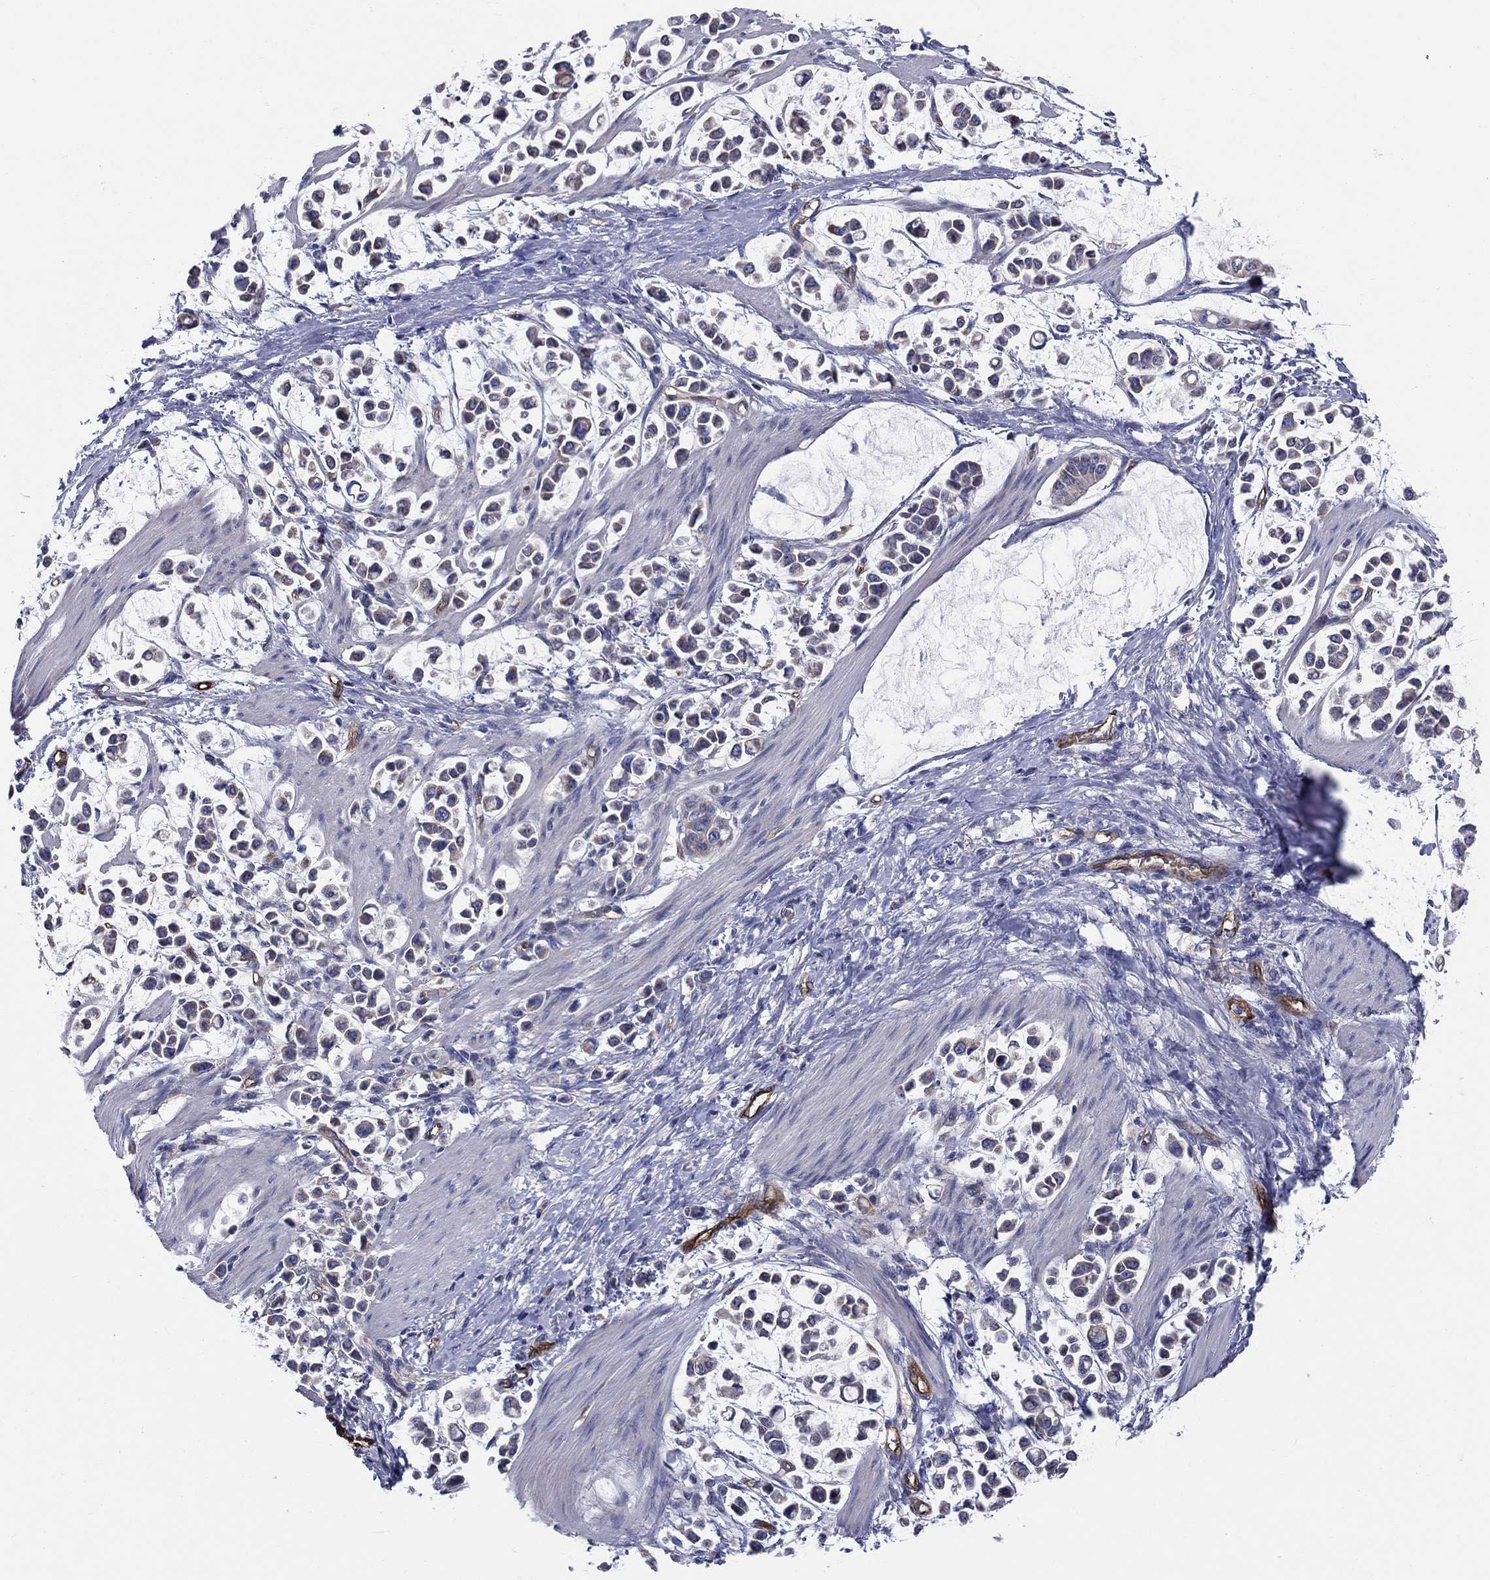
{"staining": {"intensity": "negative", "quantity": "none", "location": "none"}, "tissue": "stomach cancer", "cell_type": "Tumor cells", "image_type": "cancer", "snomed": [{"axis": "morphology", "description": "Adenocarcinoma, NOS"}, {"axis": "topography", "description": "Stomach"}], "caption": "This is an IHC photomicrograph of stomach cancer (adenocarcinoma). There is no positivity in tumor cells.", "gene": "EMP2", "patient": {"sex": "male", "age": 82}}